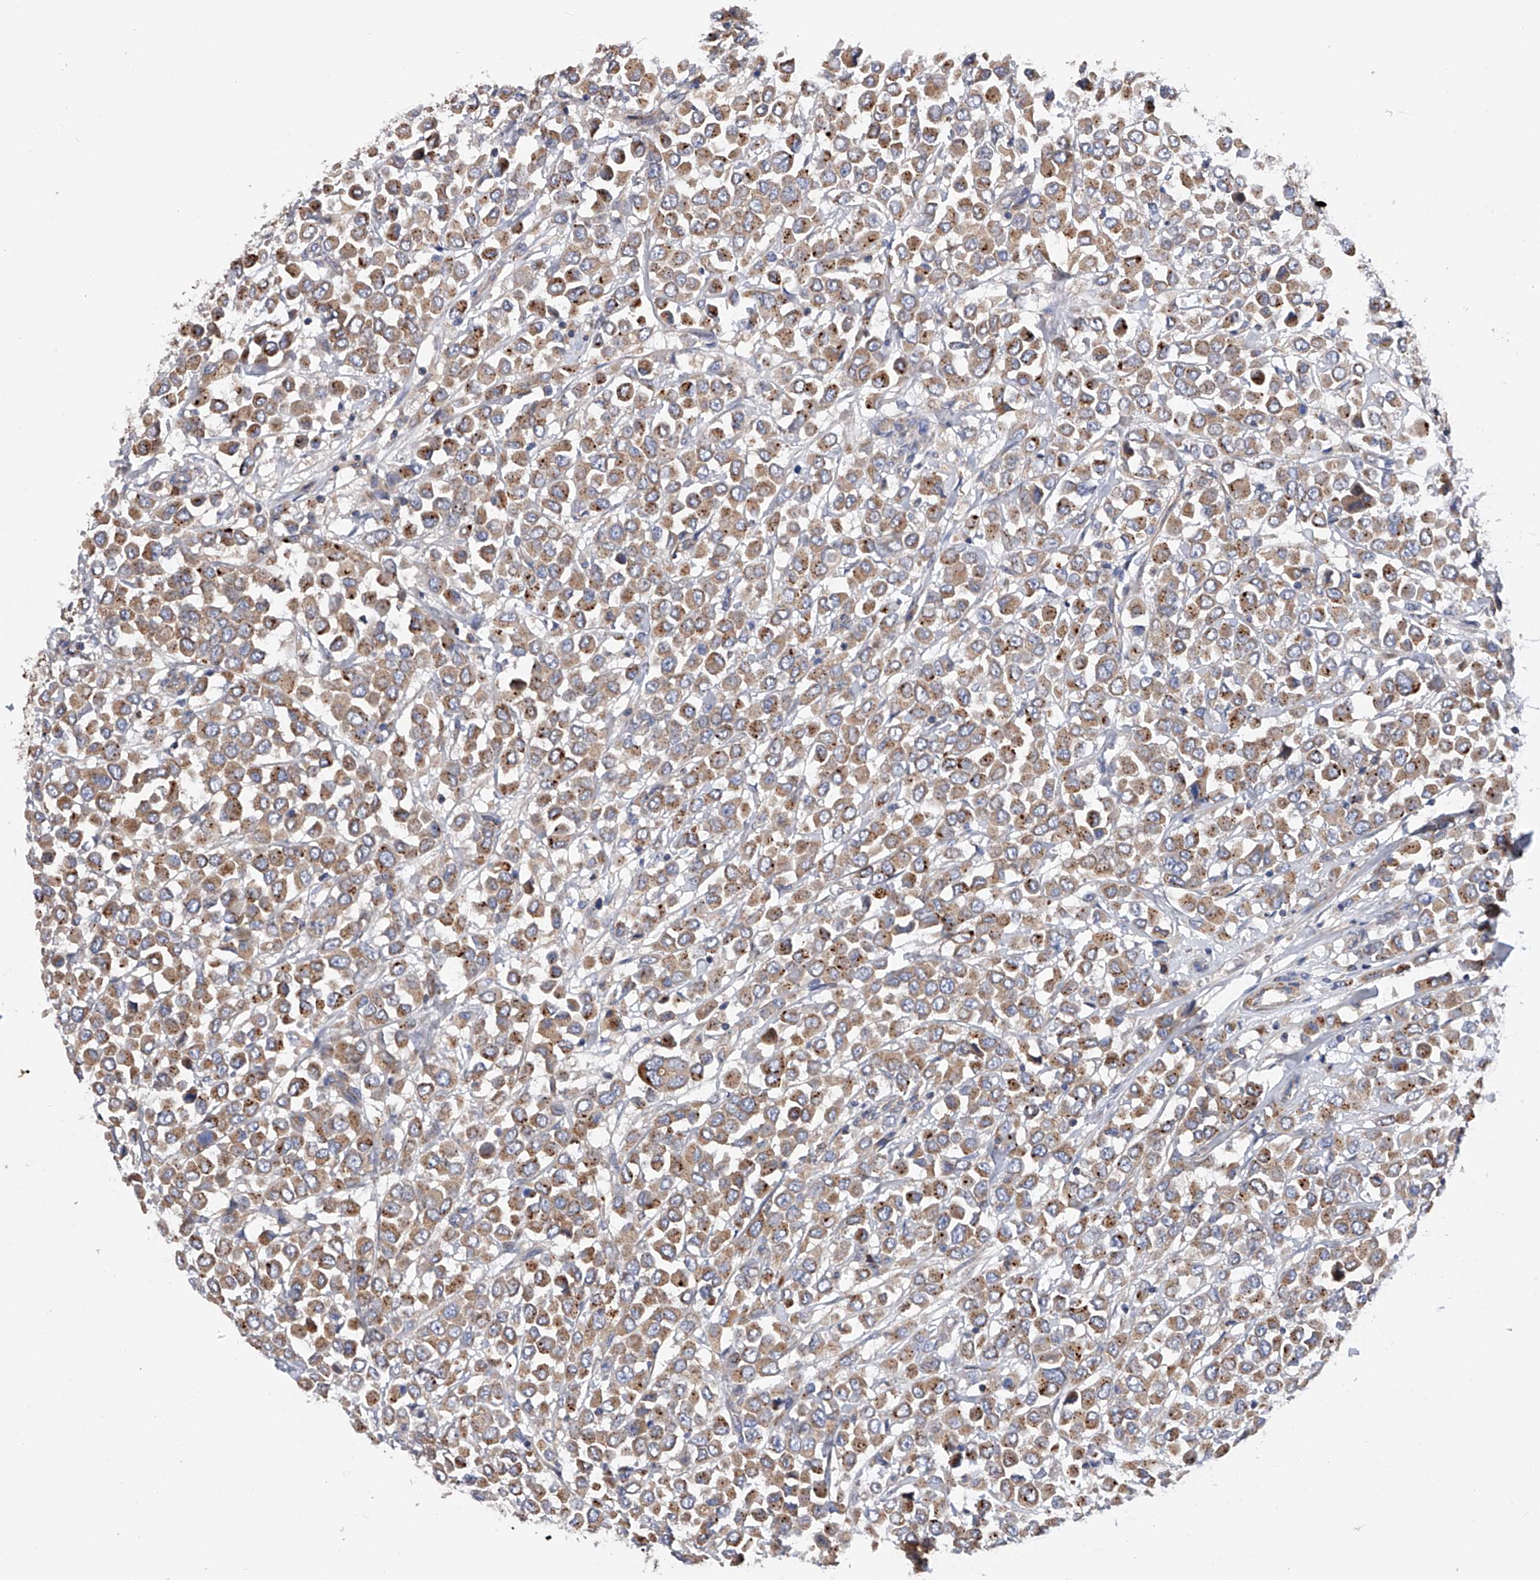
{"staining": {"intensity": "moderate", "quantity": ">75%", "location": "cytoplasmic/membranous"}, "tissue": "breast cancer", "cell_type": "Tumor cells", "image_type": "cancer", "snomed": [{"axis": "morphology", "description": "Duct carcinoma"}, {"axis": "topography", "description": "Breast"}], "caption": "Immunohistochemistry (IHC) photomicrograph of neoplastic tissue: human breast cancer stained using immunohistochemistry demonstrates medium levels of moderate protein expression localized specifically in the cytoplasmic/membranous of tumor cells, appearing as a cytoplasmic/membranous brown color.", "gene": "MLYCD", "patient": {"sex": "female", "age": 61}}